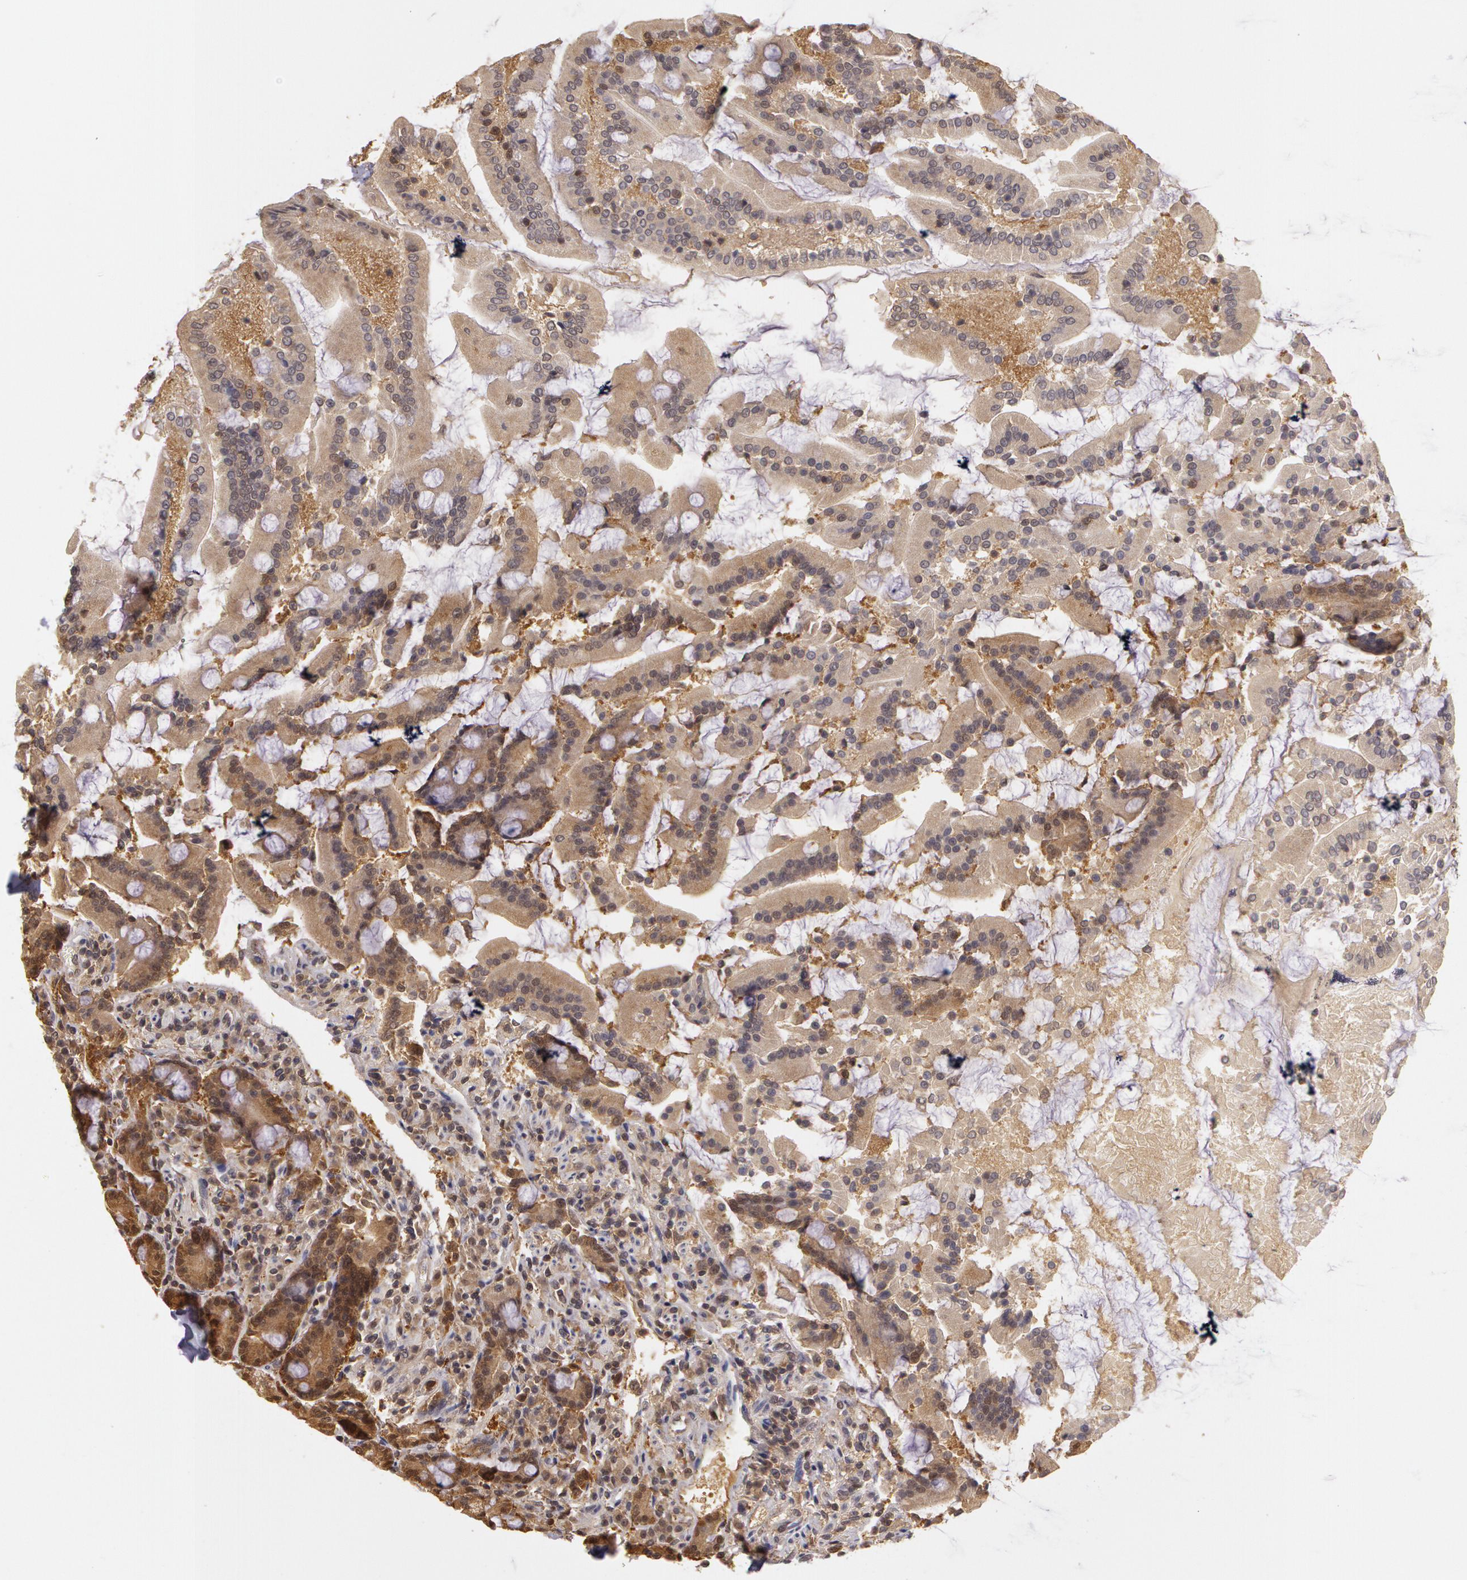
{"staining": {"intensity": "moderate", "quantity": "25%-75%", "location": "cytoplasmic/membranous"}, "tissue": "duodenum", "cell_type": "Glandular cells", "image_type": "normal", "snomed": [{"axis": "morphology", "description": "Normal tissue, NOS"}, {"axis": "topography", "description": "Duodenum"}], "caption": "Glandular cells show moderate cytoplasmic/membranous staining in approximately 25%-75% of cells in benign duodenum.", "gene": "AHSA1", "patient": {"sex": "female", "age": 64}}